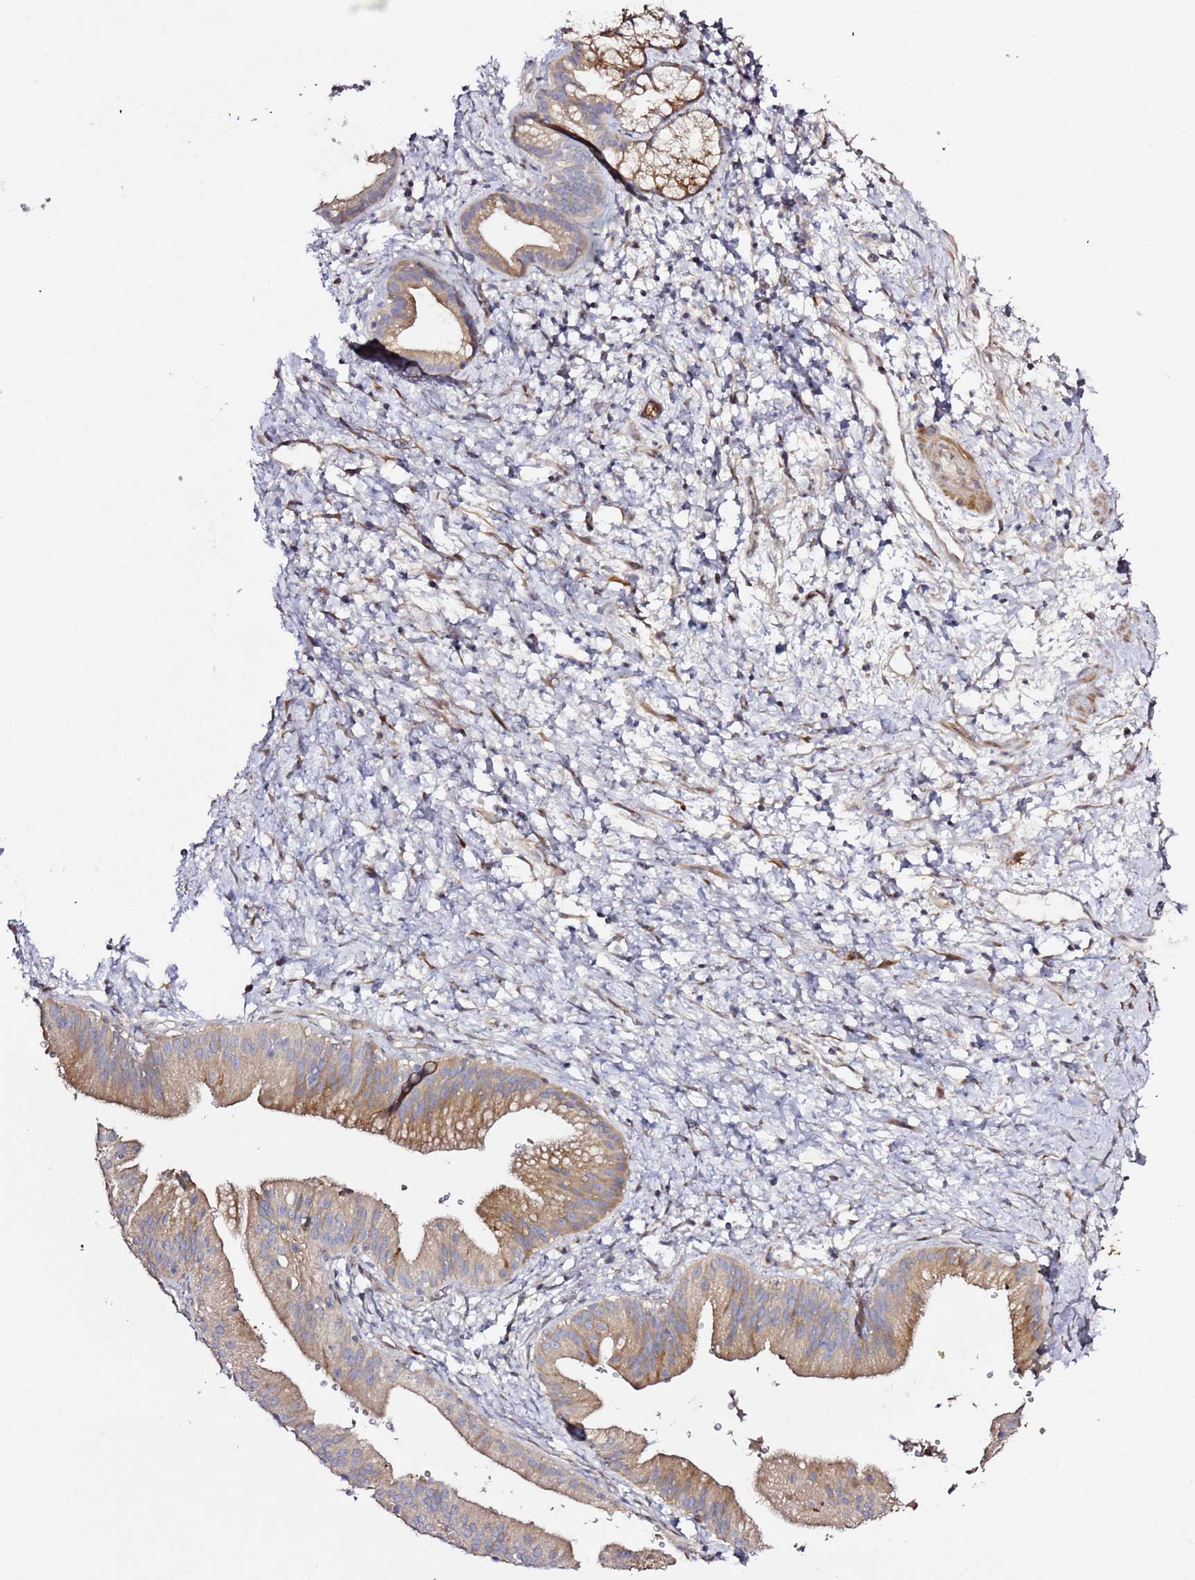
{"staining": {"intensity": "moderate", "quantity": "25%-75%", "location": "cytoplasmic/membranous"}, "tissue": "pancreatic cancer", "cell_type": "Tumor cells", "image_type": "cancer", "snomed": [{"axis": "morphology", "description": "Adenocarcinoma, NOS"}, {"axis": "topography", "description": "Pancreas"}], "caption": "Immunohistochemical staining of human pancreatic cancer (adenocarcinoma) reveals medium levels of moderate cytoplasmic/membranous positivity in about 25%-75% of tumor cells.", "gene": "HSD17B7", "patient": {"sex": "male", "age": 68}}